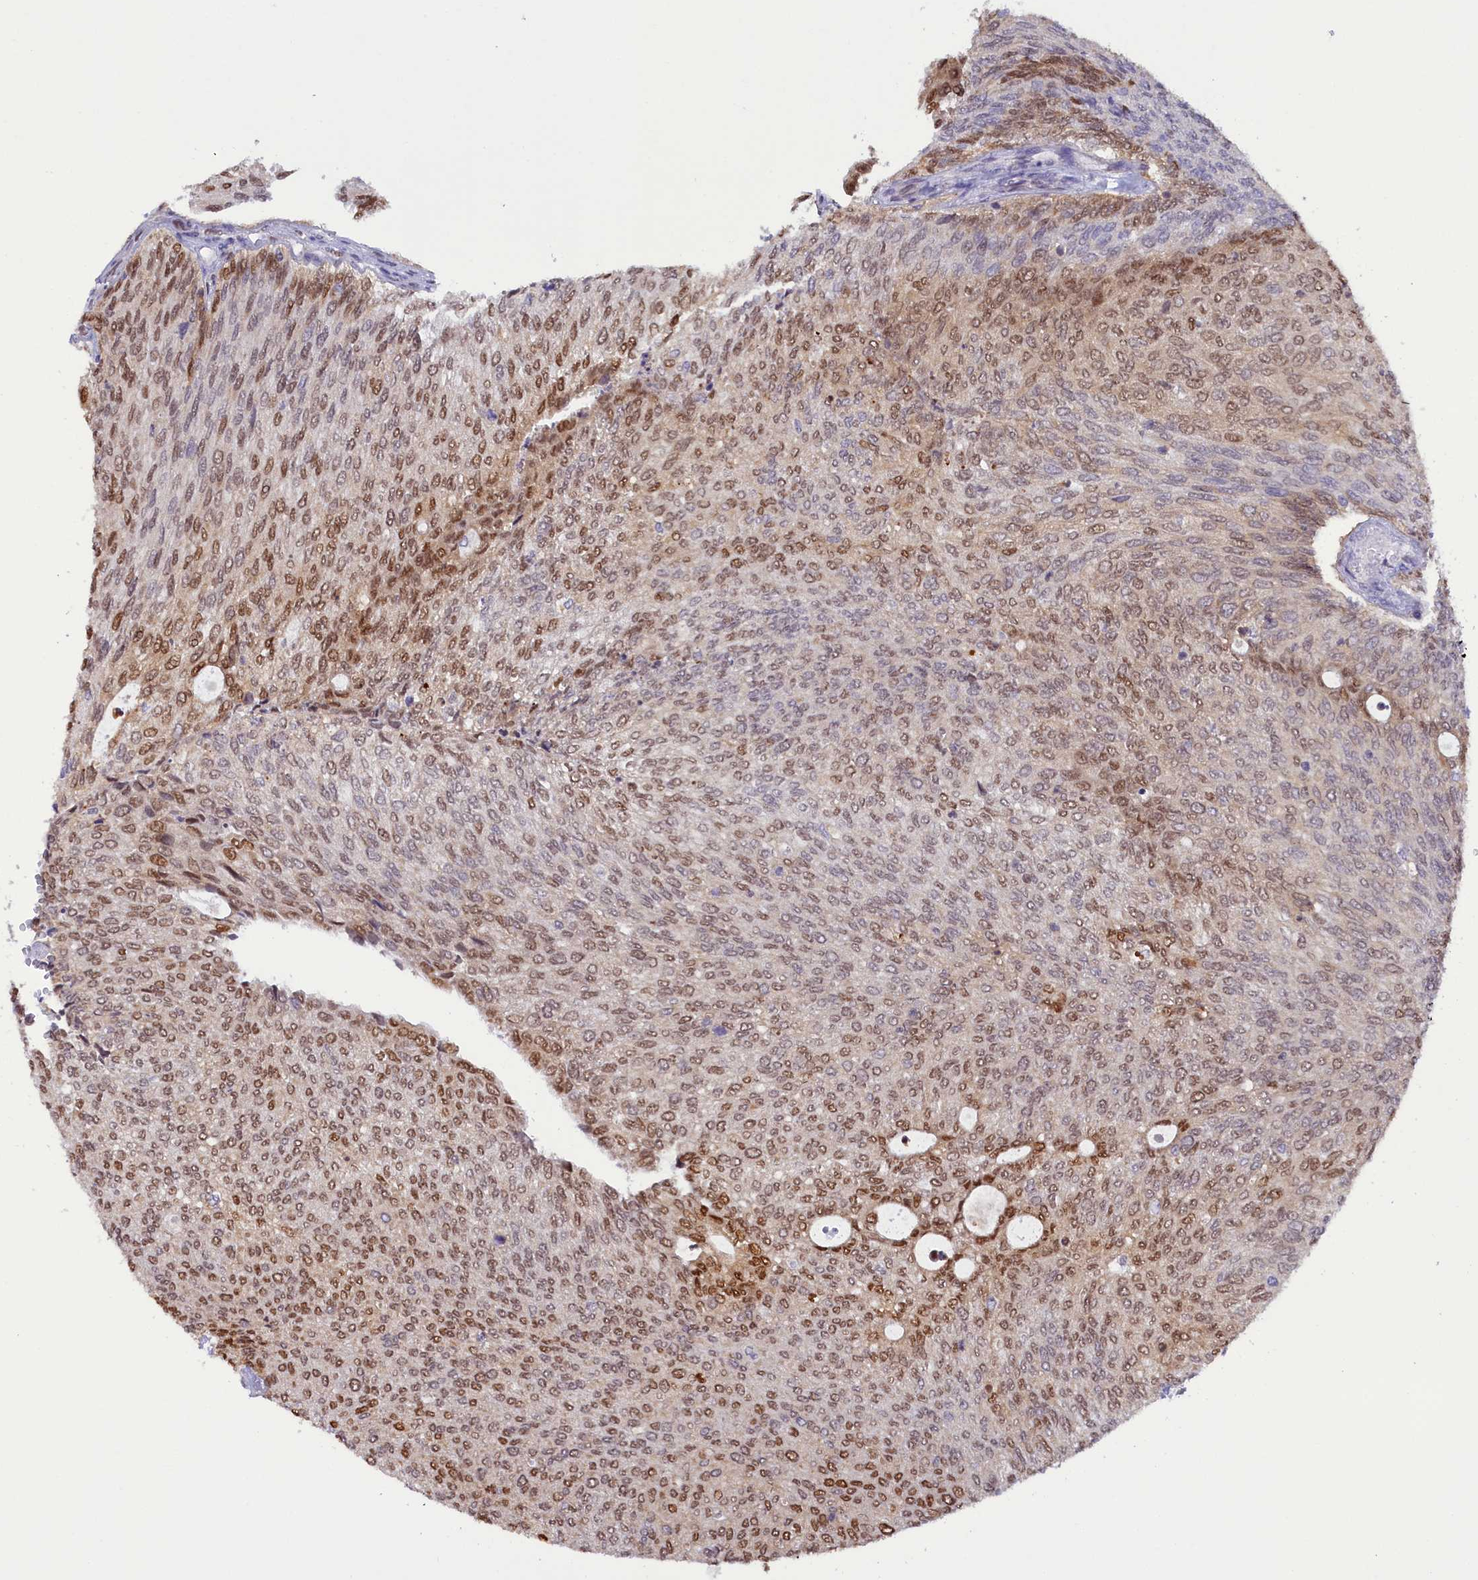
{"staining": {"intensity": "moderate", "quantity": ">75%", "location": "nuclear"}, "tissue": "urothelial cancer", "cell_type": "Tumor cells", "image_type": "cancer", "snomed": [{"axis": "morphology", "description": "Urothelial carcinoma, Low grade"}, {"axis": "topography", "description": "Urinary bladder"}], "caption": "Immunohistochemistry (DAB (3,3'-diaminobenzidine)) staining of urothelial cancer reveals moderate nuclear protein staining in approximately >75% of tumor cells. (DAB (3,3'-diaminobenzidine) = brown stain, brightfield microscopy at high magnification).", "gene": "IZUMO2", "patient": {"sex": "female", "age": 79}}